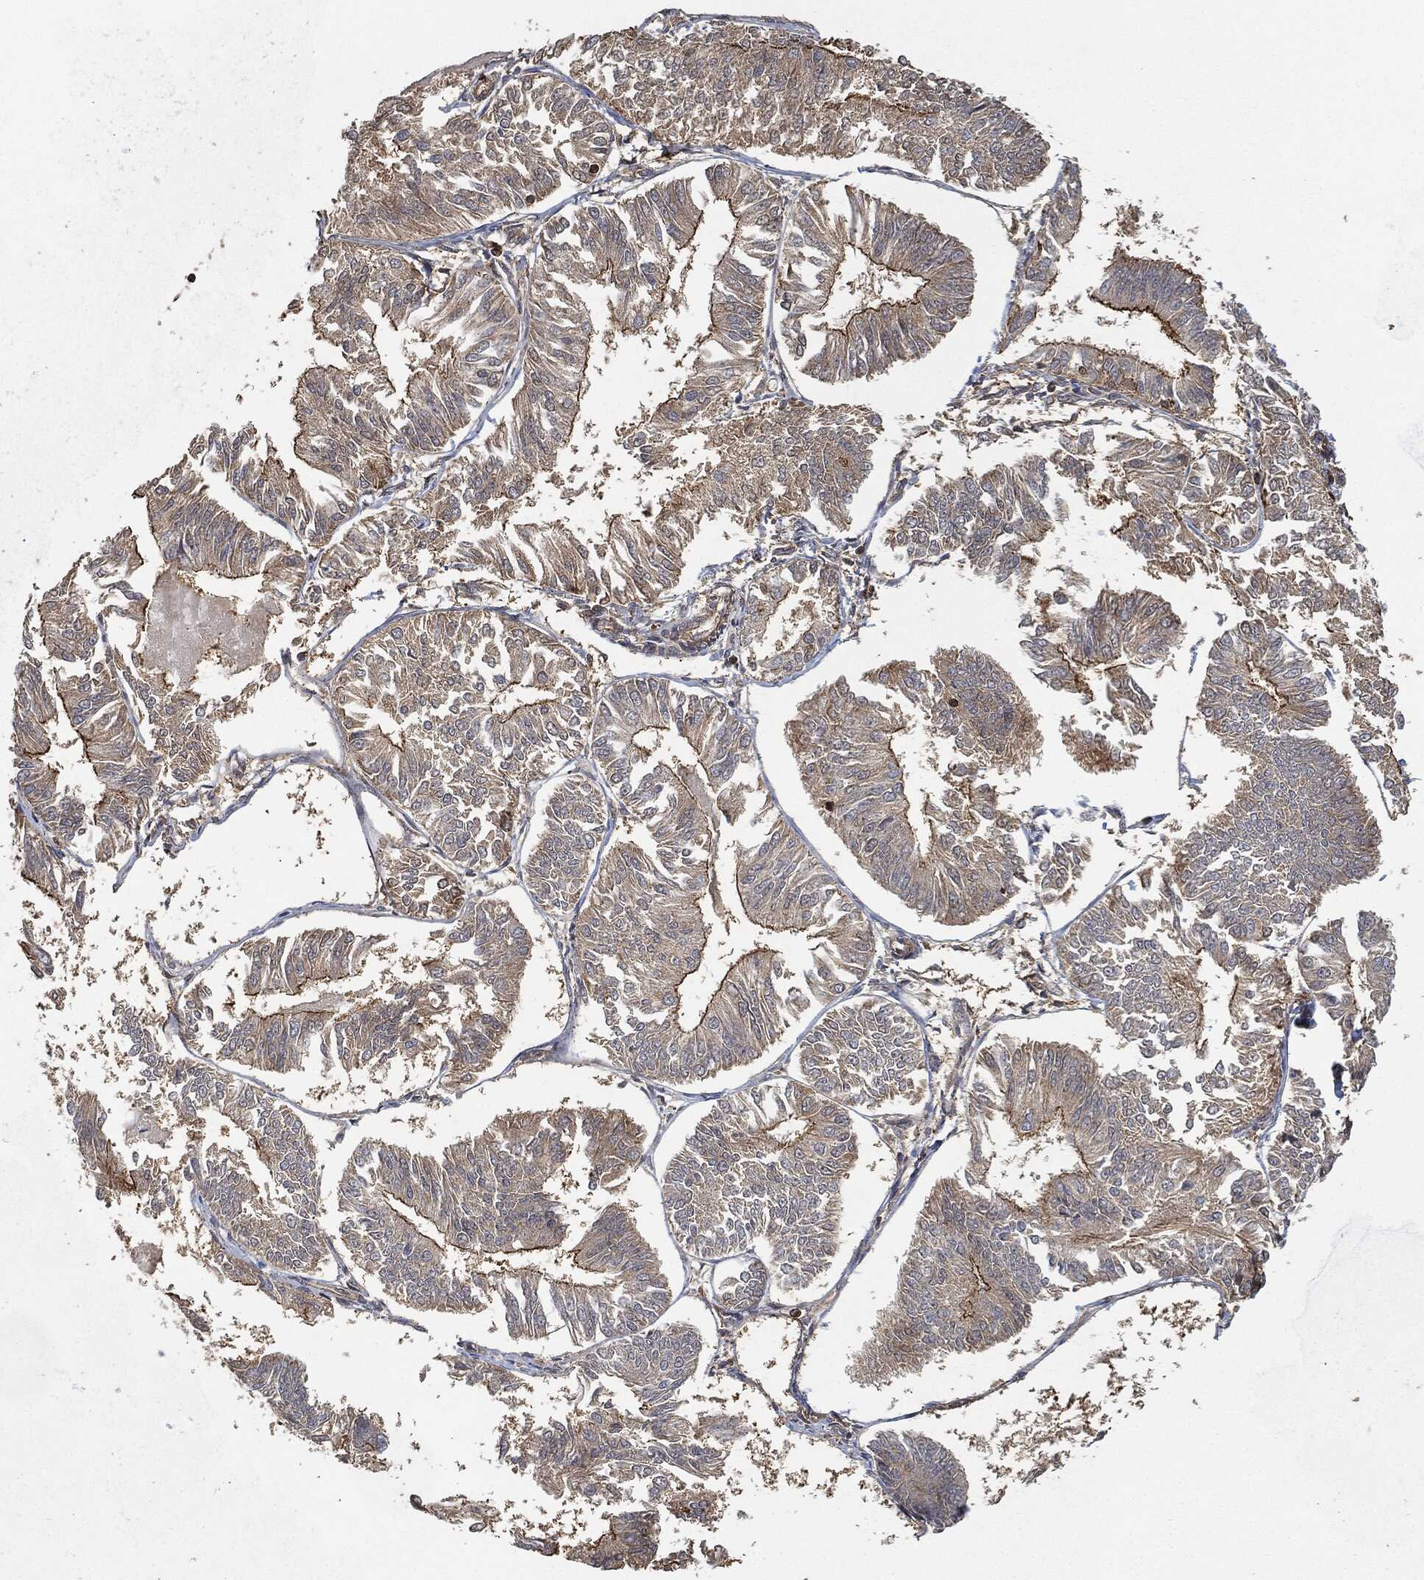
{"staining": {"intensity": "strong", "quantity": "25%-75%", "location": "cytoplasmic/membranous"}, "tissue": "endometrial cancer", "cell_type": "Tumor cells", "image_type": "cancer", "snomed": [{"axis": "morphology", "description": "Adenocarcinoma, NOS"}, {"axis": "topography", "description": "Endometrium"}], "caption": "This histopathology image displays immunohistochemistry staining of endometrial cancer, with high strong cytoplasmic/membranous staining in approximately 25%-75% of tumor cells.", "gene": "TPT1", "patient": {"sex": "female", "age": 58}}